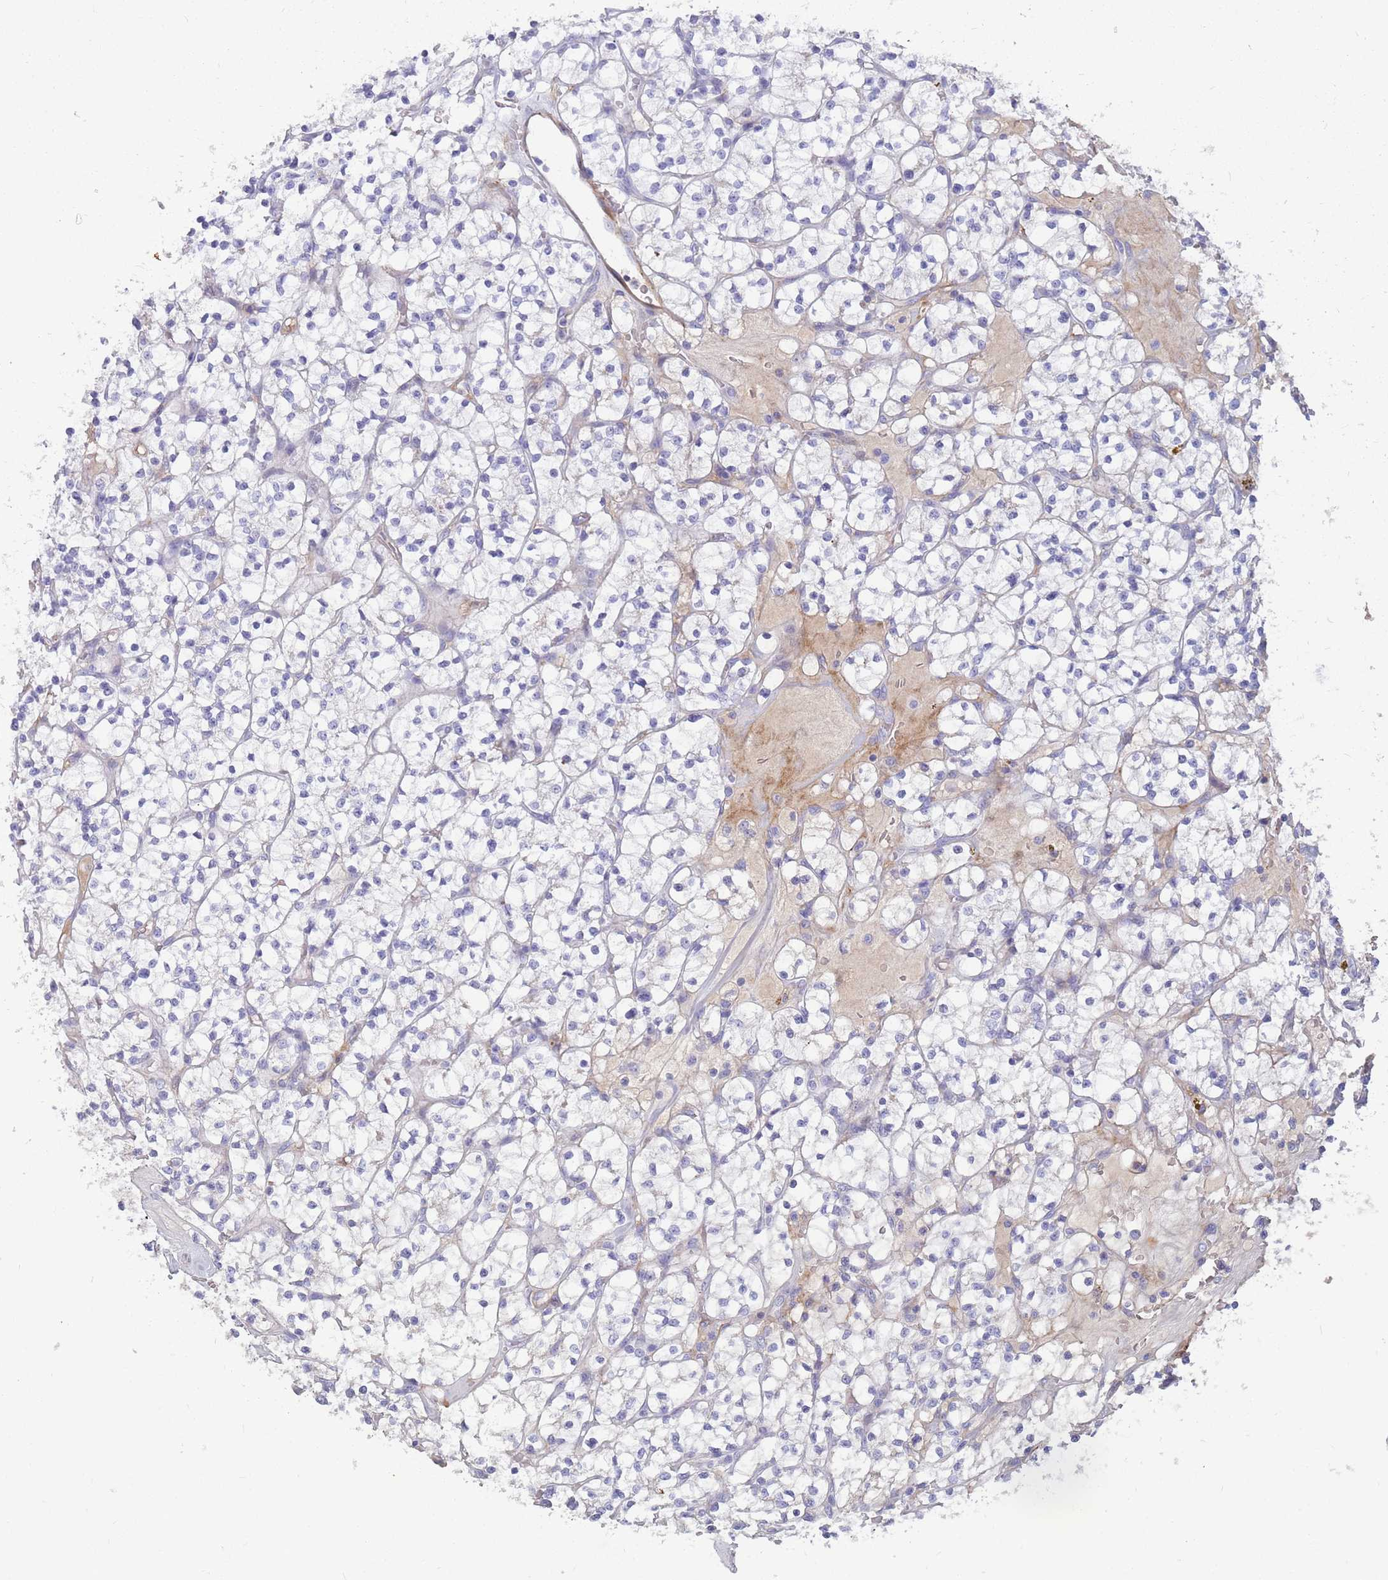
{"staining": {"intensity": "negative", "quantity": "none", "location": "none"}, "tissue": "renal cancer", "cell_type": "Tumor cells", "image_type": "cancer", "snomed": [{"axis": "morphology", "description": "Adenocarcinoma, NOS"}, {"axis": "topography", "description": "Kidney"}], "caption": "IHC photomicrograph of neoplastic tissue: renal cancer stained with DAB (3,3'-diaminobenzidine) displays no significant protein staining in tumor cells. Brightfield microscopy of immunohistochemistry stained with DAB (brown) and hematoxylin (blue), captured at high magnification.", "gene": "LEPROTL1", "patient": {"sex": "female", "age": 64}}